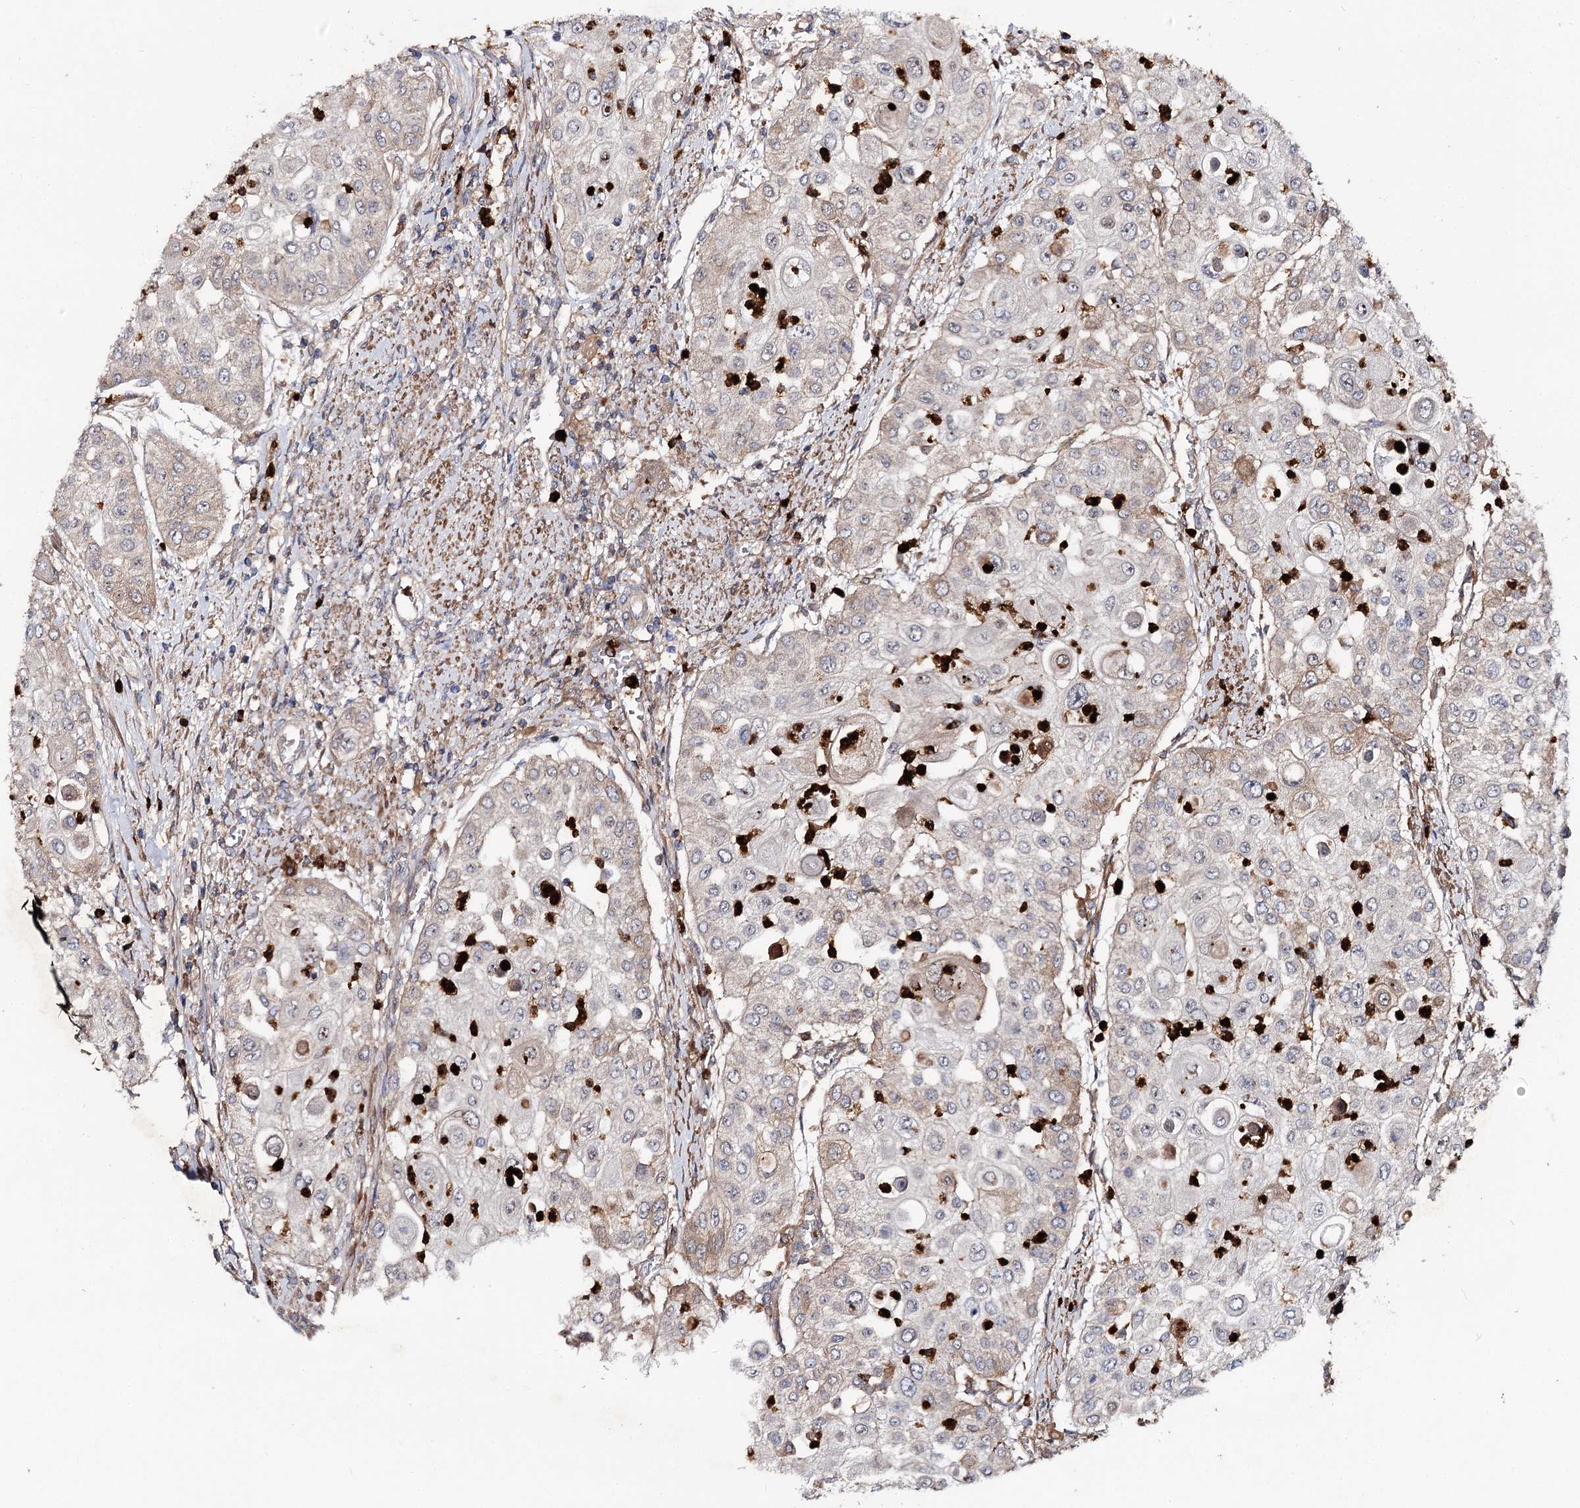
{"staining": {"intensity": "weak", "quantity": "25%-75%", "location": "cytoplasmic/membranous"}, "tissue": "urothelial cancer", "cell_type": "Tumor cells", "image_type": "cancer", "snomed": [{"axis": "morphology", "description": "Urothelial carcinoma, High grade"}, {"axis": "topography", "description": "Urinary bladder"}], "caption": "Immunohistochemical staining of human urothelial cancer demonstrates weak cytoplasmic/membranous protein positivity in approximately 25%-75% of tumor cells. The protein is stained brown, and the nuclei are stained in blue (DAB (3,3'-diaminobenzidine) IHC with brightfield microscopy, high magnification).", "gene": "MINDY3", "patient": {"sex": "female", "age": 79}}